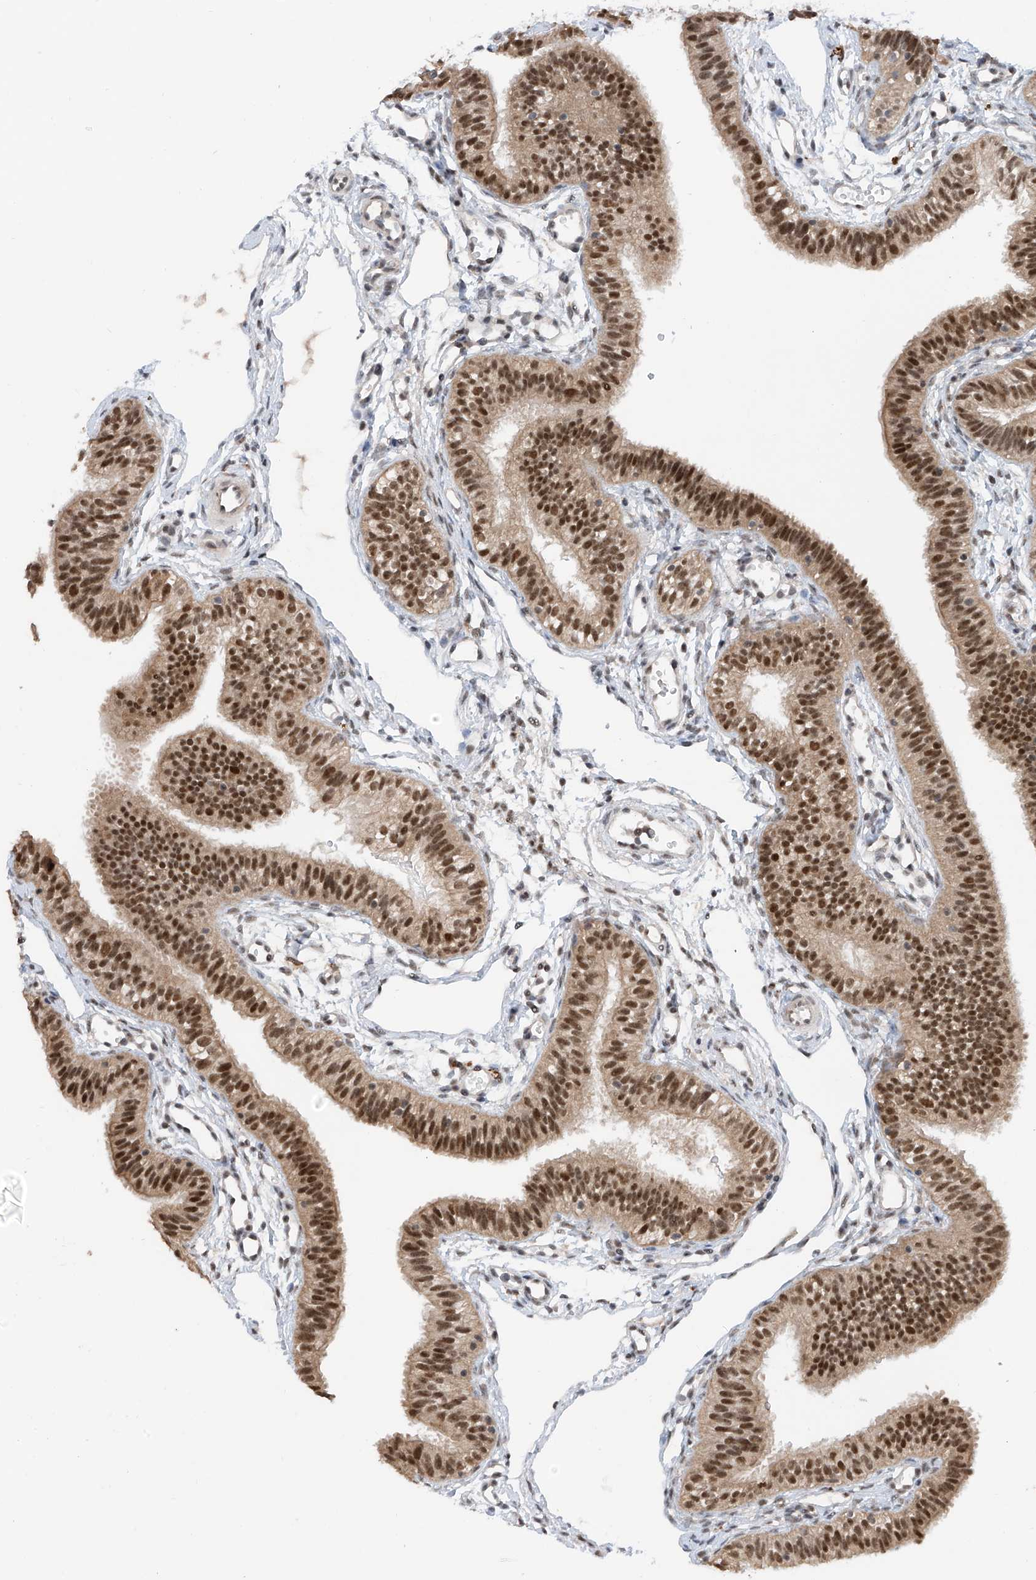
{"staining": {"intensity": "strong", "quantity": ">75%", "location": "cytoplasmic/membranous,nuclear"}, "tissue": "fallopian tube", "cell_type": "Glandular cells", "image_type": "normal", "snomed": [{"axis": "morphology", "description": "Normal tissue, NOS"}, {"axis": "topography", "description": "Fallopian tube"}], "caption": "Fallopian tube was stained to show a protein in brown. There is high levels of strong cytoplasmic/membranous,nuclear staining in about >75% of glandular cells.", "gene": "RPAIN", "patient": {"sex": "female", "age": 35}}